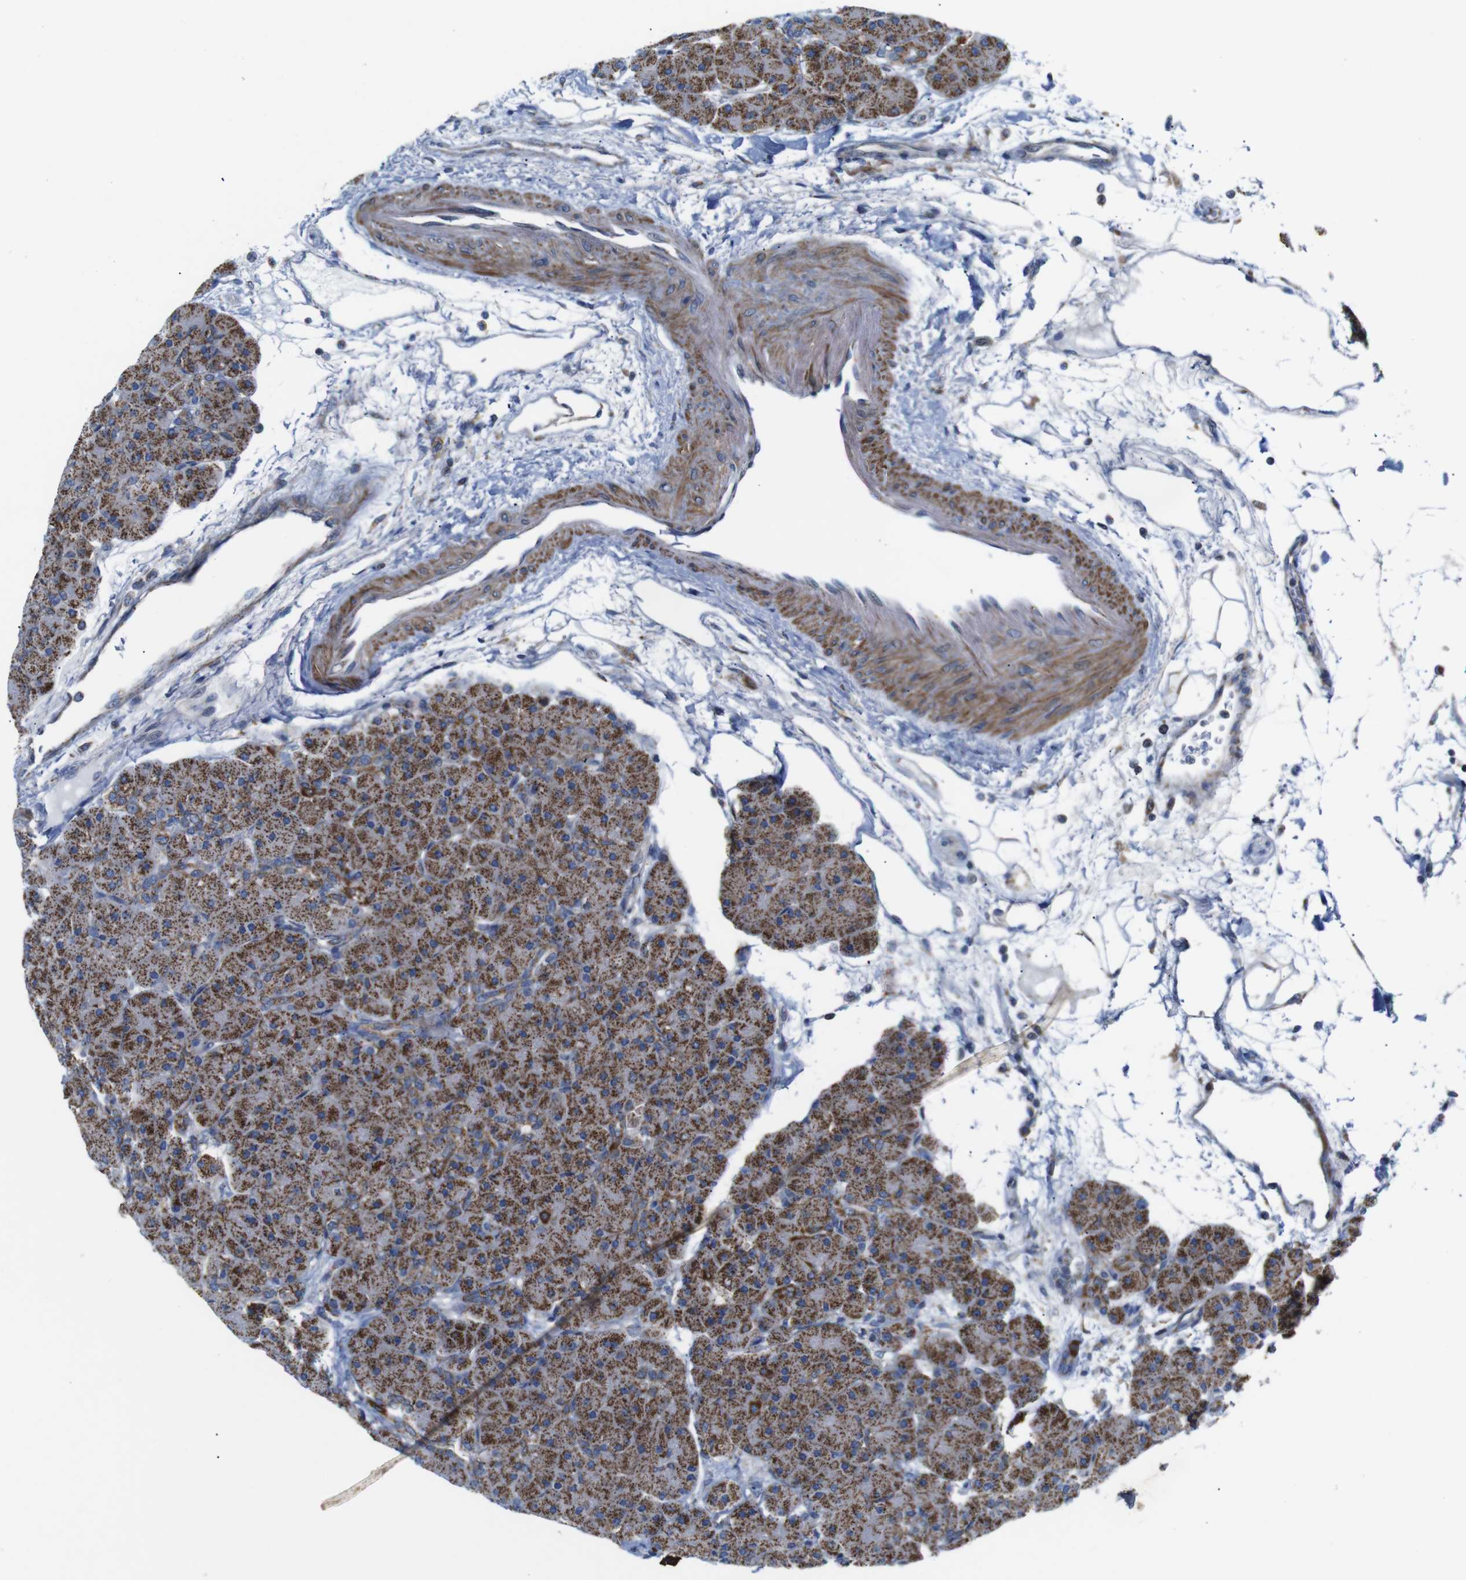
{"staining": {"intensity": "strong", "quantity": ">75%", "location": "cytoplasmic/membranous"}, "tissue": "pancreas", "cell_type": "Exocrine glandular cells", "image_type": "normal", "snomed": [{"axis": "morphology", "description": "Normal tissue, NOS"}, {"axis": "topography", "description": "Pancreas"}], "caption": "Approximately >75% of exocrine glandular cells in normal human pancreas show strong cytoplasmic/membranous protein staining as visualized by brown immunohistochemical staining.", "gene": "FAM171B", "patient": {"sex": "male", "age": 66}}